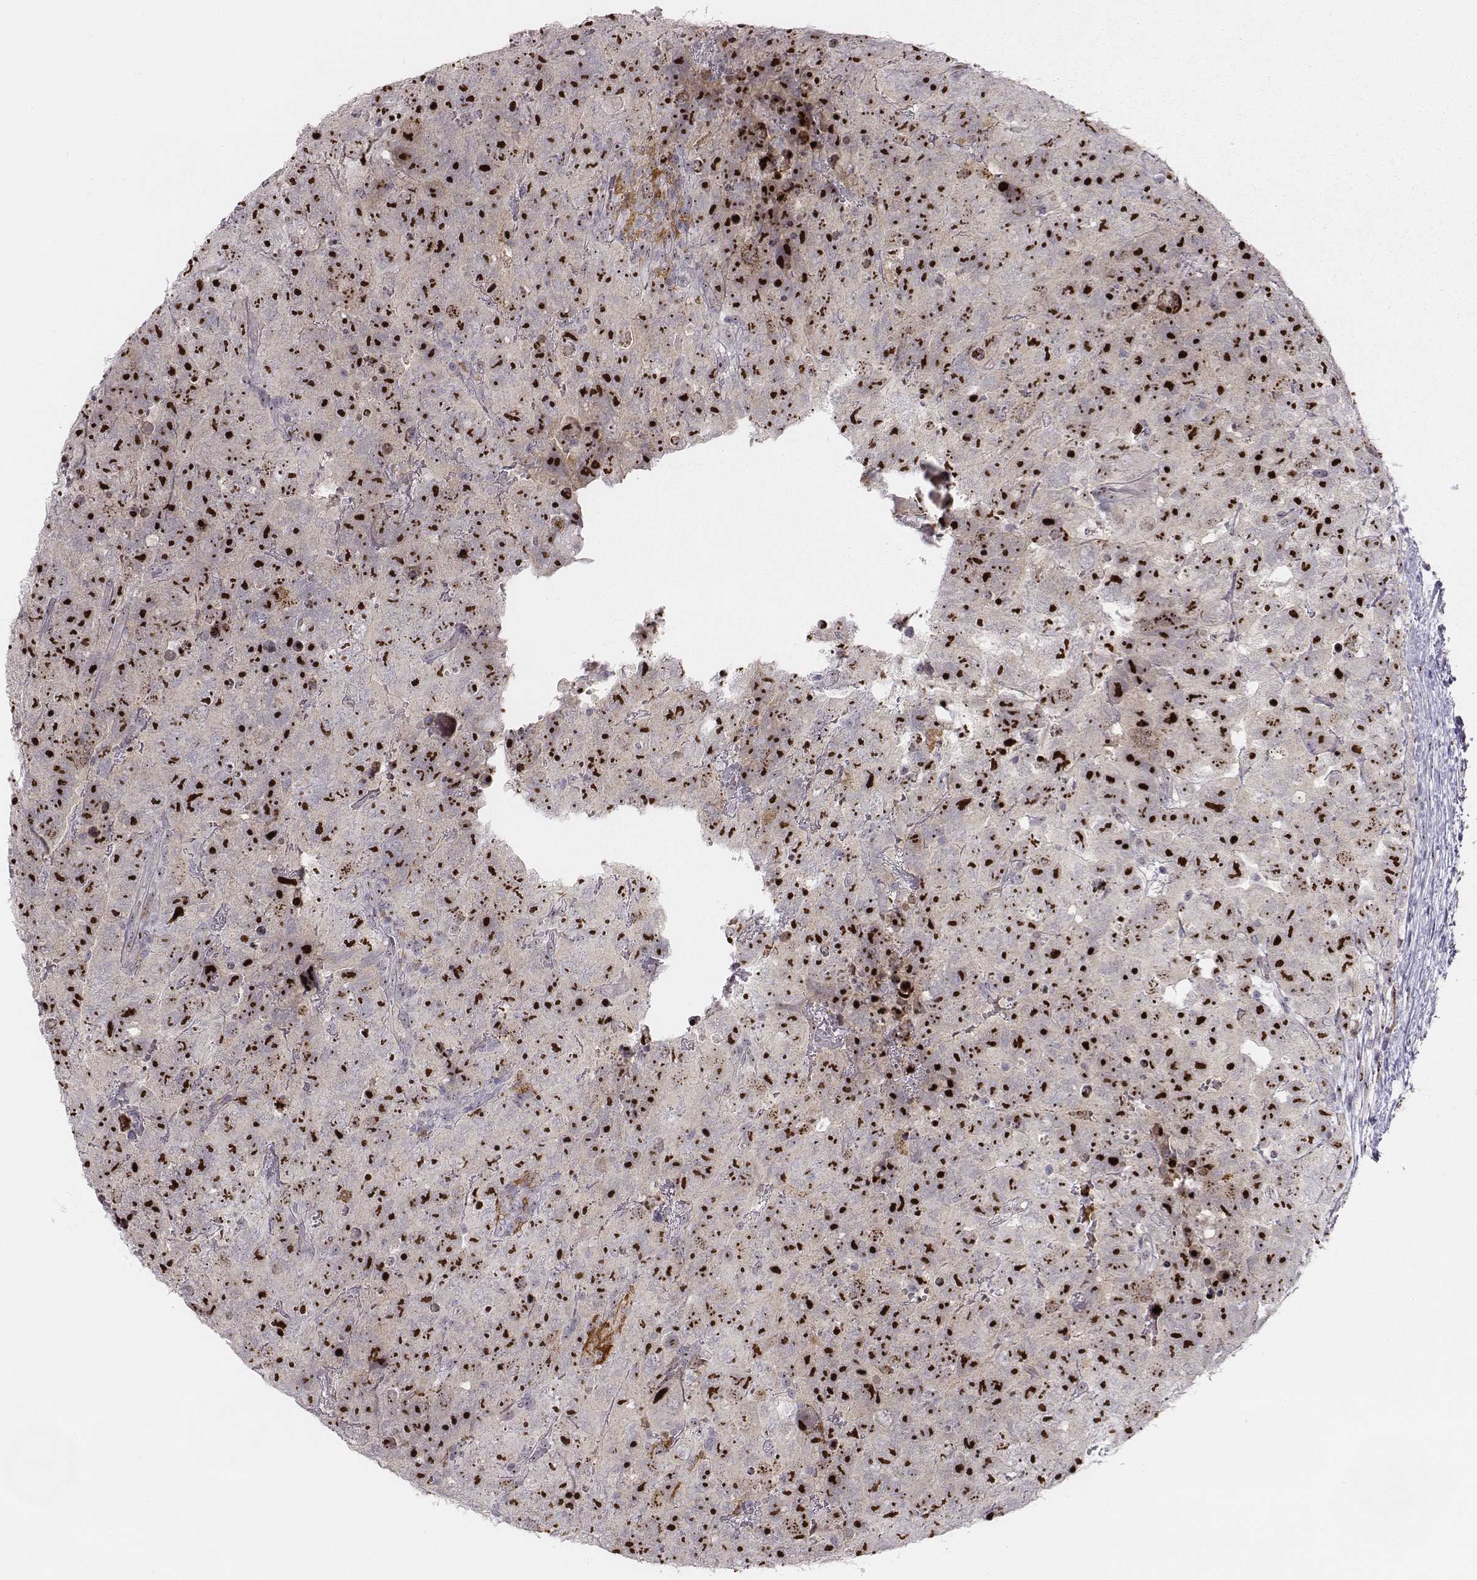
{"staining": {"intensity": "strong", "quantity": ">75%", "location": "nuclear"}, "tissue": "testis cancer", "cell_type": "Tumor cells", "image_type": "cancer", "snomed": [{"axis": "morphology", "description": "Carcinoma, Embryonal, NOS"}, {"axis": "topography", "description": "Testis"}], "caption": "Protein analysis of testis embryonal carcinoma tissue demonstrates strong nuclear positivity in about >75% of tumor cells. The staining was performed using DAB (3,3'-diaminobenzidine) to visualize the protein expression in brown, while the nuclei were stained in blue with hematoxylin (Magnification: 20x).", "gene": "NIFK", "patient": {"sex": "male", "age": 24}}